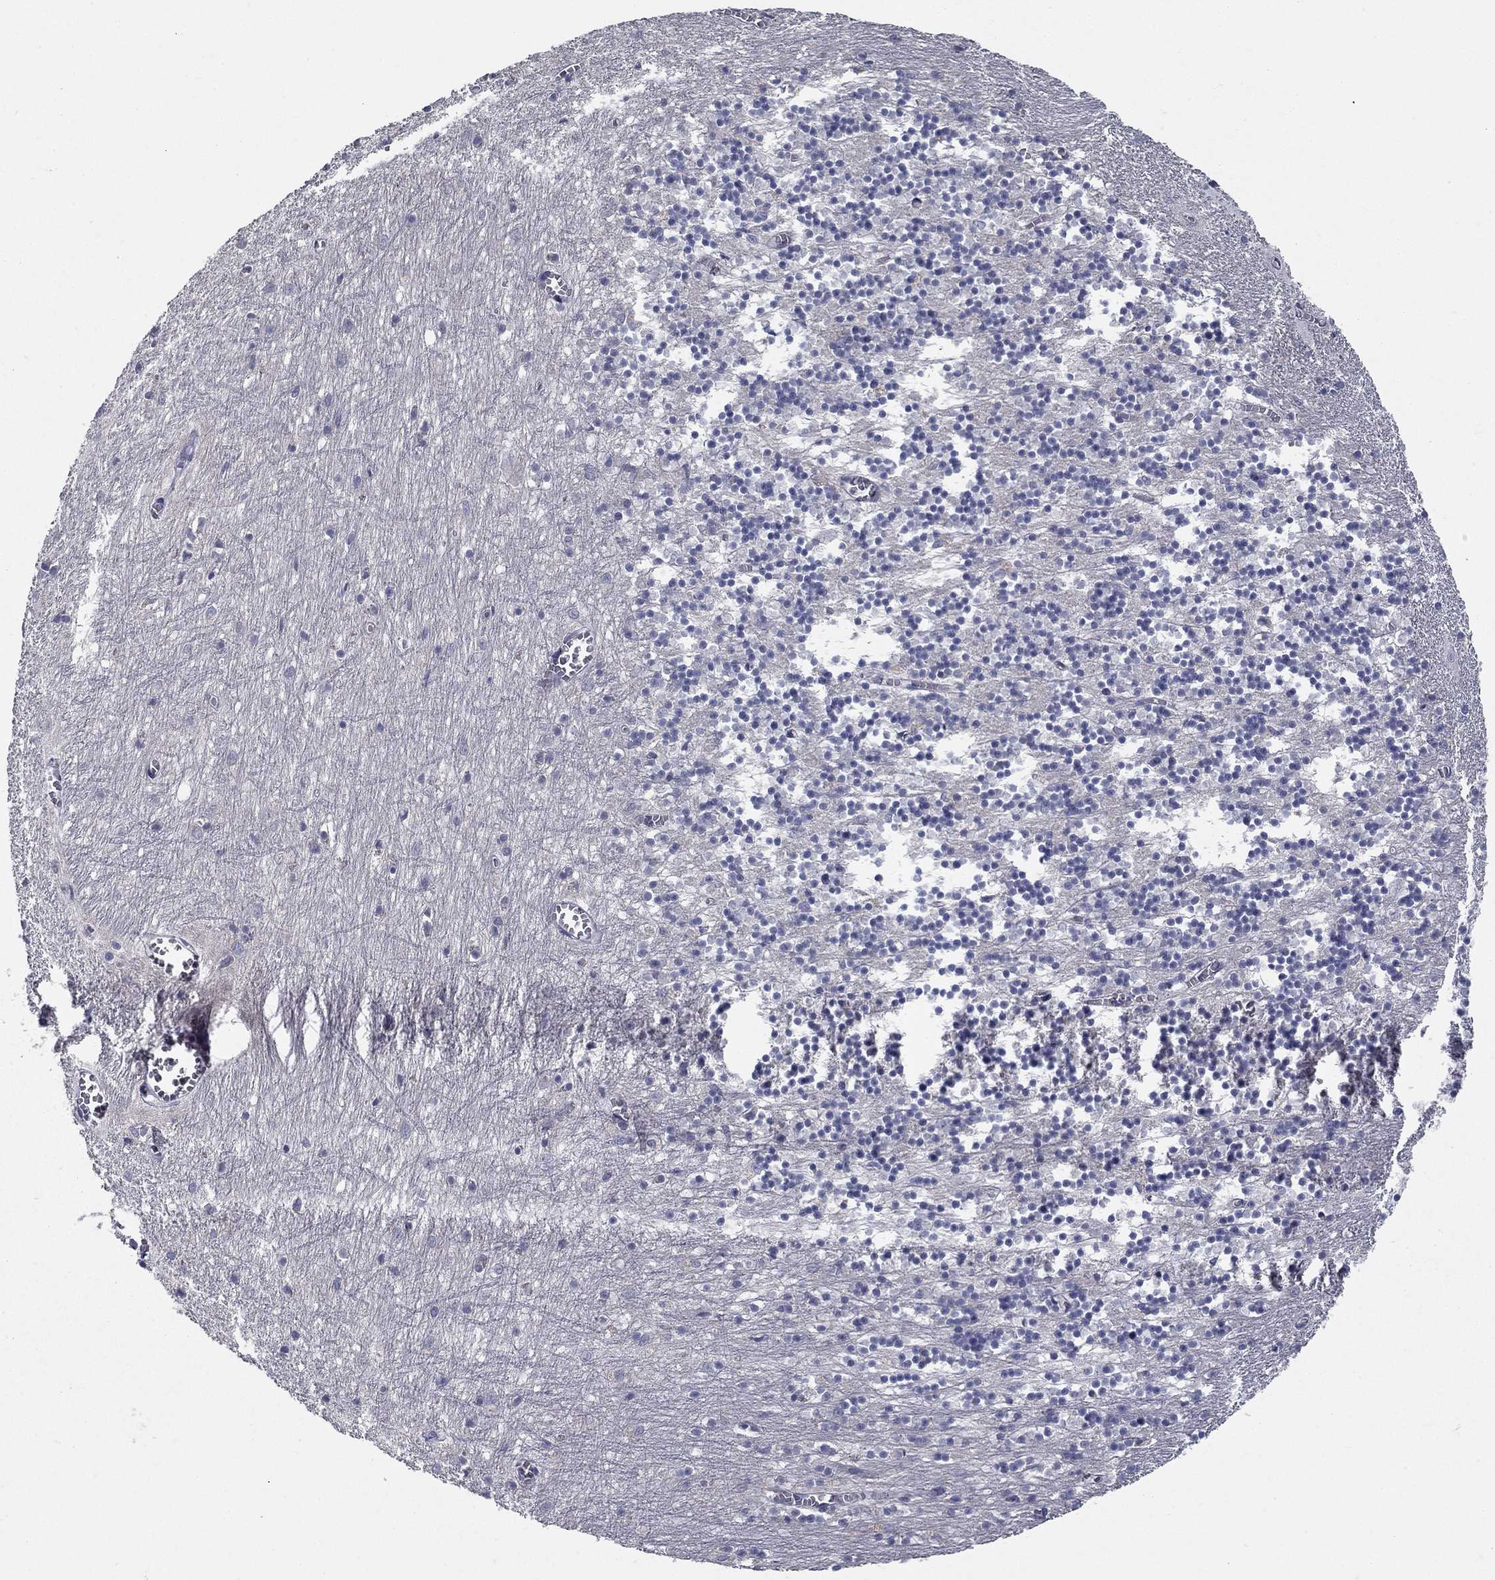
{"staining": {"intensity": "negative", "quantity": "none", "location": "none"}, "tissue": "cerebellum", "cell_type": "Cells in granular layer", "image_type": "normal", "snomed": [{"axis": "morphology", "description": "Normal tissue, NOS"}, {"axis": "topography", "description": "Cerebellum"}], "caption": "High power microscopy photomicrograph of an immunohistochemistry (IHC) micrograph of benign cerebellum, revealing no significant expression in cells in granular layer.", "gene": "CD274", "patient": {"sex": "female", "age": 64}}